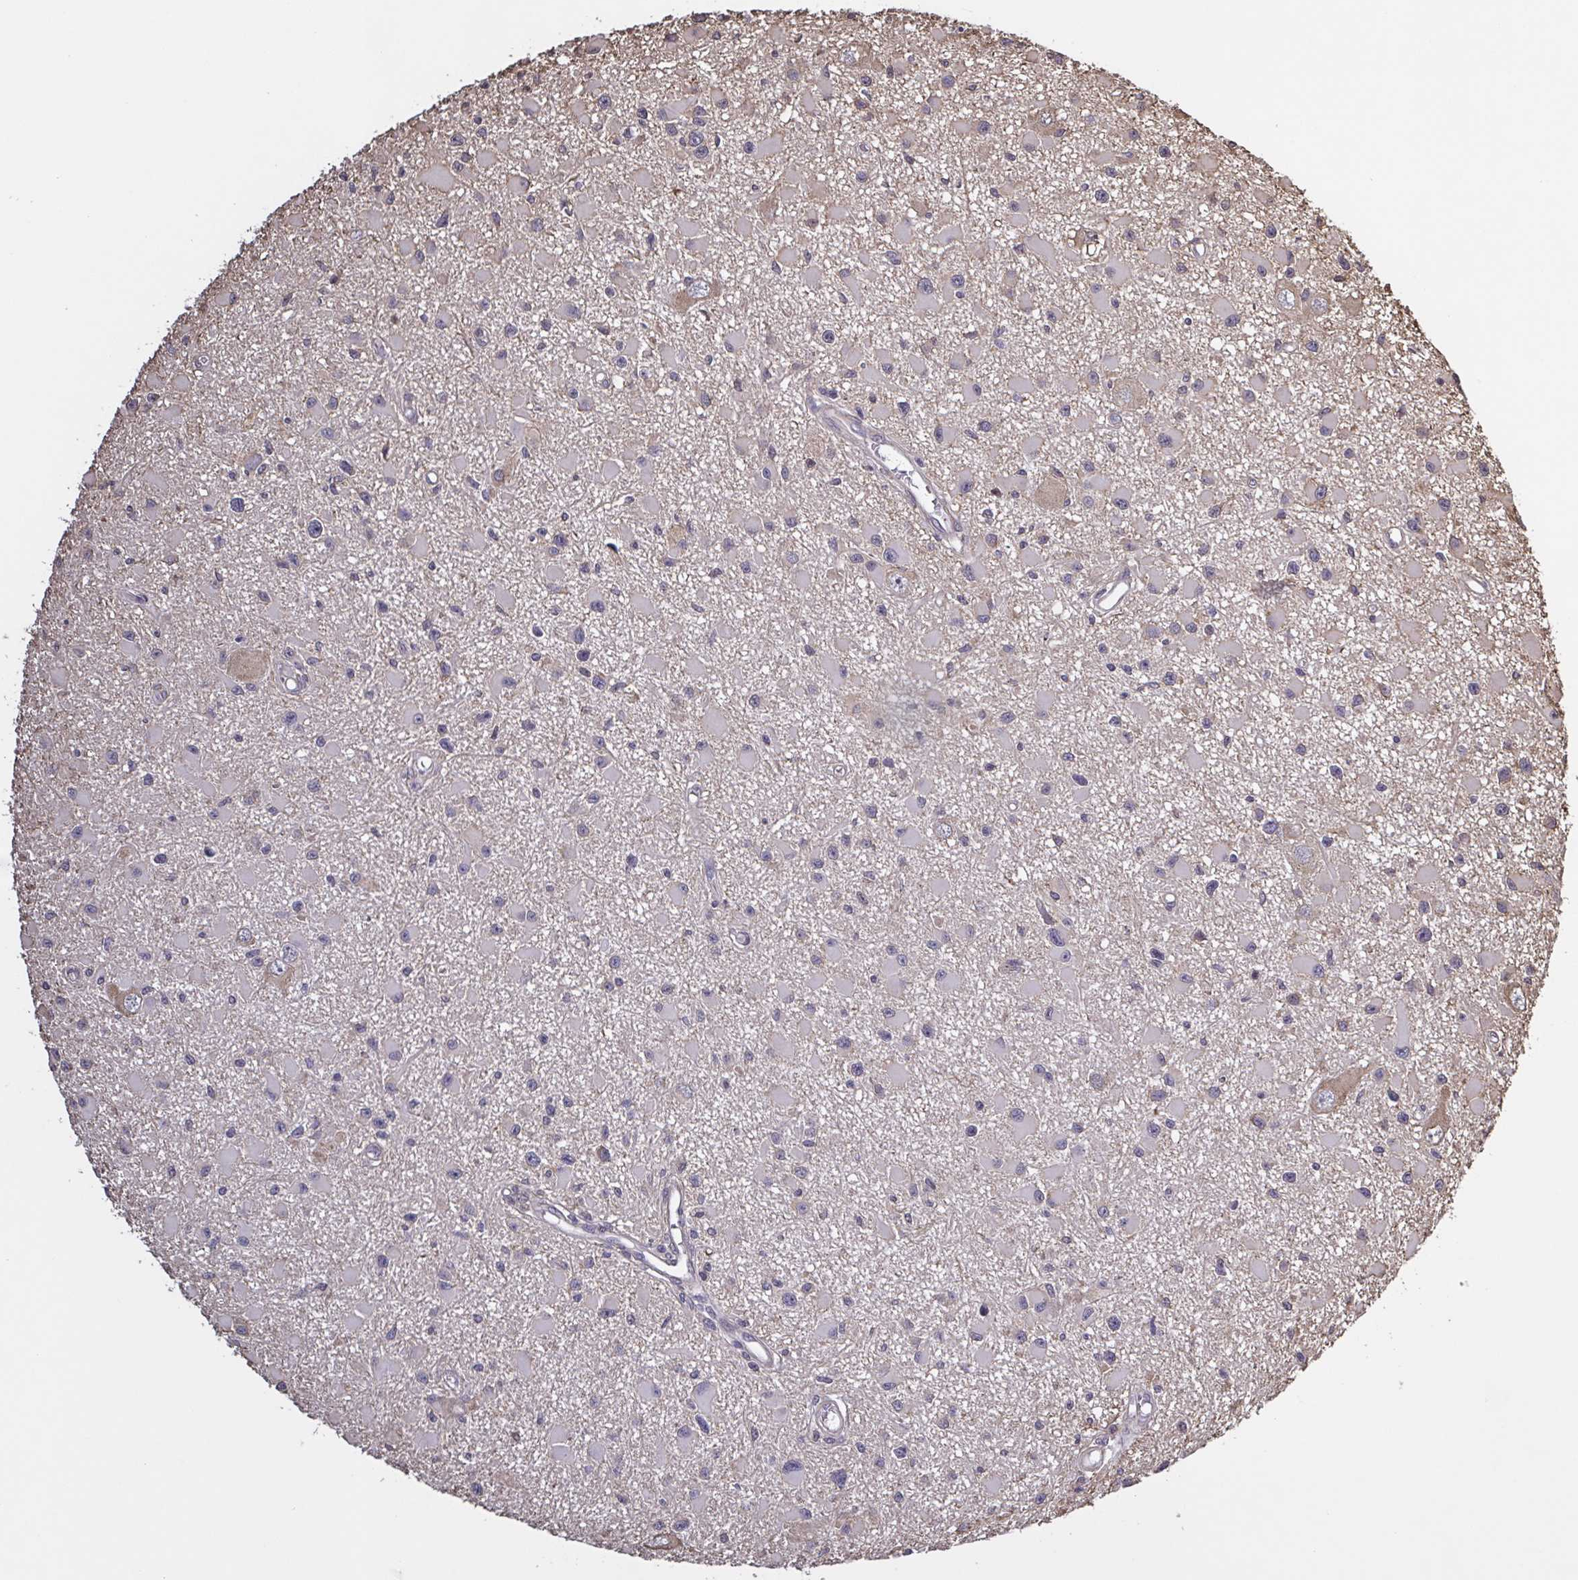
{"staining": {"intensity": "negative", "quantity": "none", "location": "none"}, "tissue": "glioma", "cell_type": "Tumor cells", "image_type": "cancer", "snomed": [{"axis": "morphology", "description": "Glioma, malignant, High grade"}, {"axis": "topography", "description": "Brain"}], "caption": "Immunohistochemistry image of glioma stained for a protein (brown), which reveals no expression in tumor cells. Nuclei are stained in blue.", "gene": "ZNF200", "patient": {"sex": "male", "age": 54}}